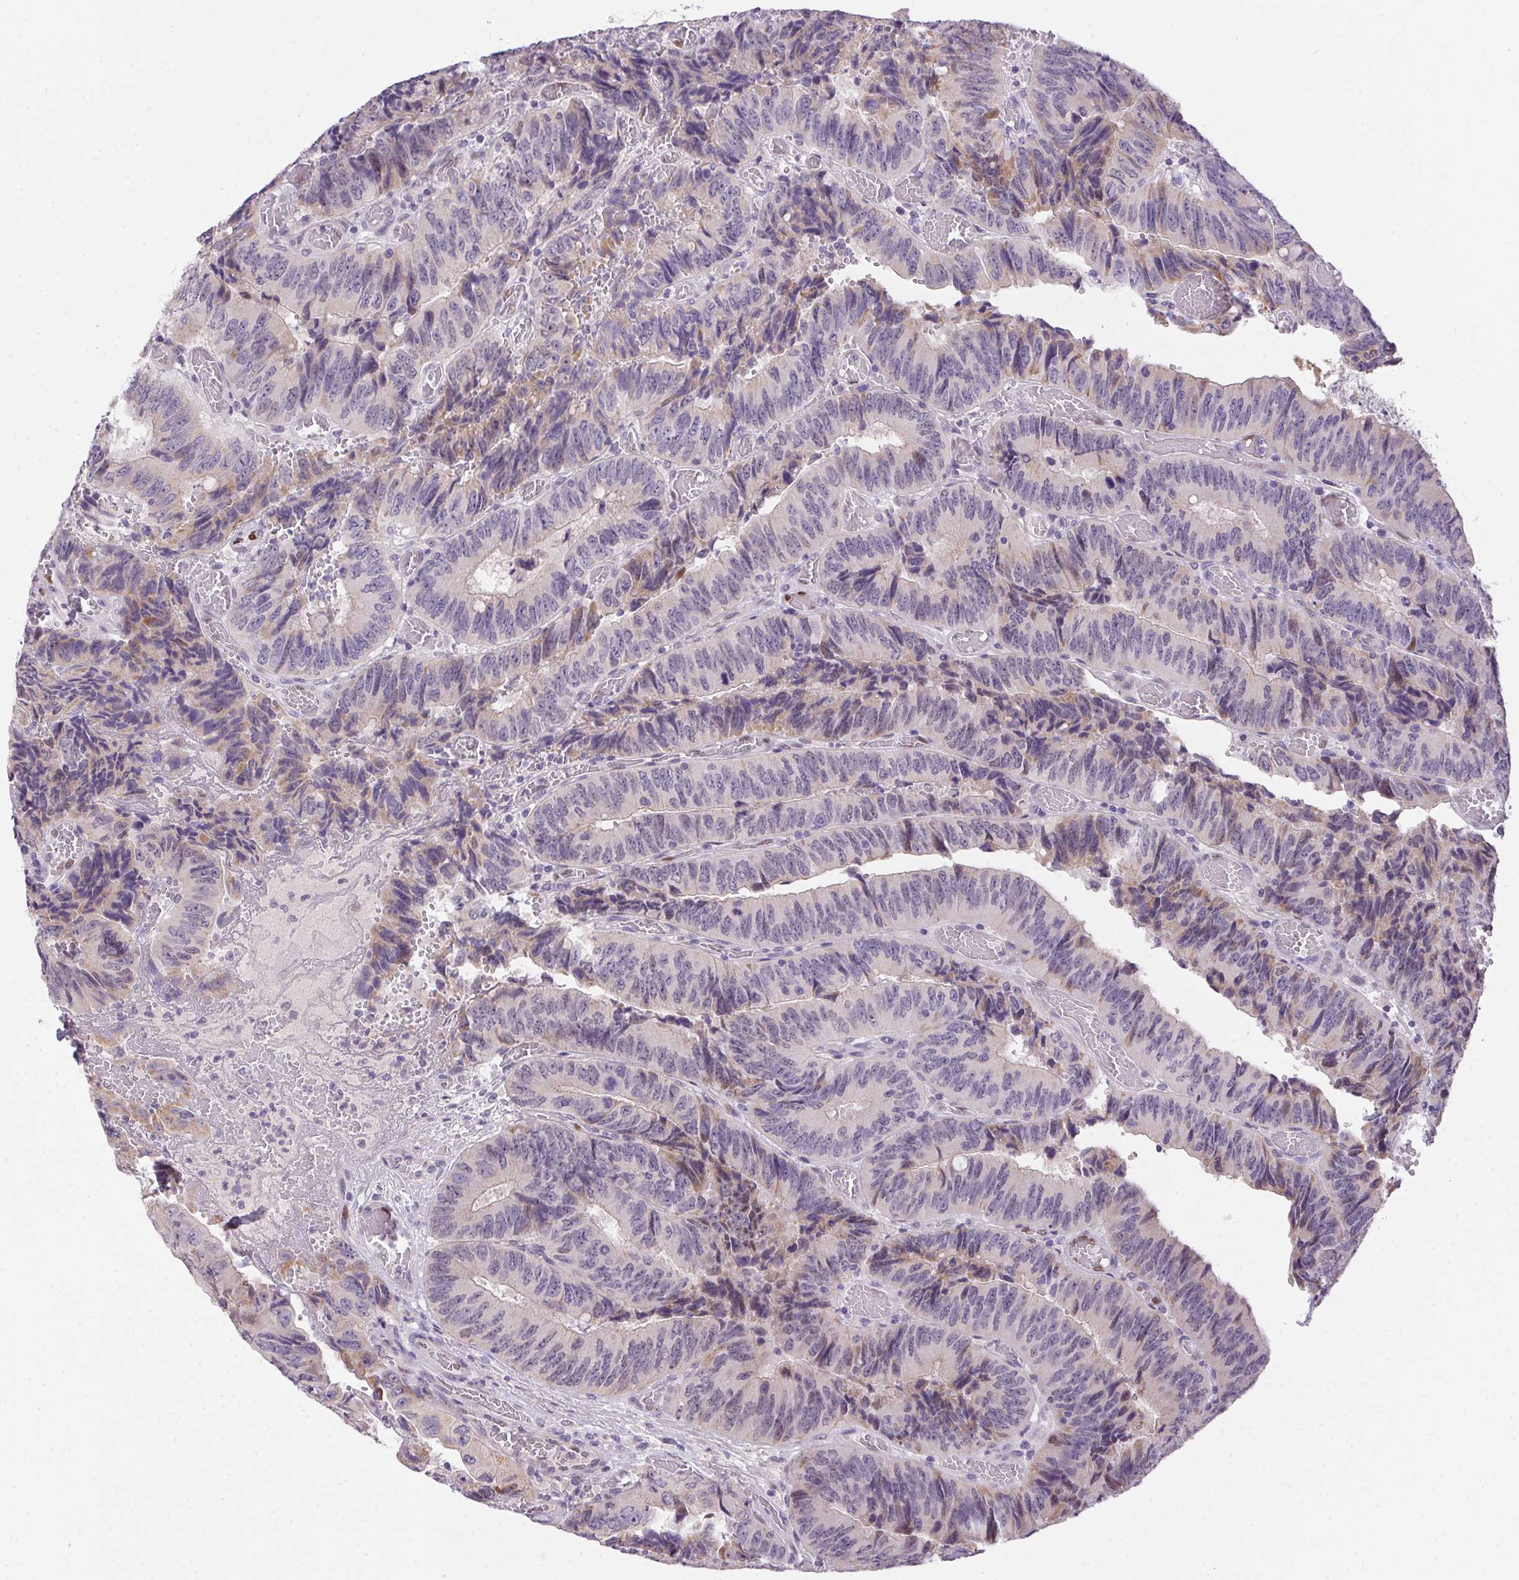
{"staining": {"intensity": "weak", "quantity": "<25%", "location": "cytoplasmic/membranous"}, "tissue": "colorectal cancer", "cell_type": "Tumor cells", "image_type": "cancer", "snomed": [{"axis": "morphology", "description": "Adenocarcinoma, NOS"}, {"axis": "topography", "description": "Colon"}], "caption": "An immunohistochemistry micrograph of colorectal cancer (adenocarcinoma) is shown. There is no staining in tumor cells of colorectal cancer (adenocarcinoma).", "gene": "SP9", "patient": {"sex": "female", "age": 84}}